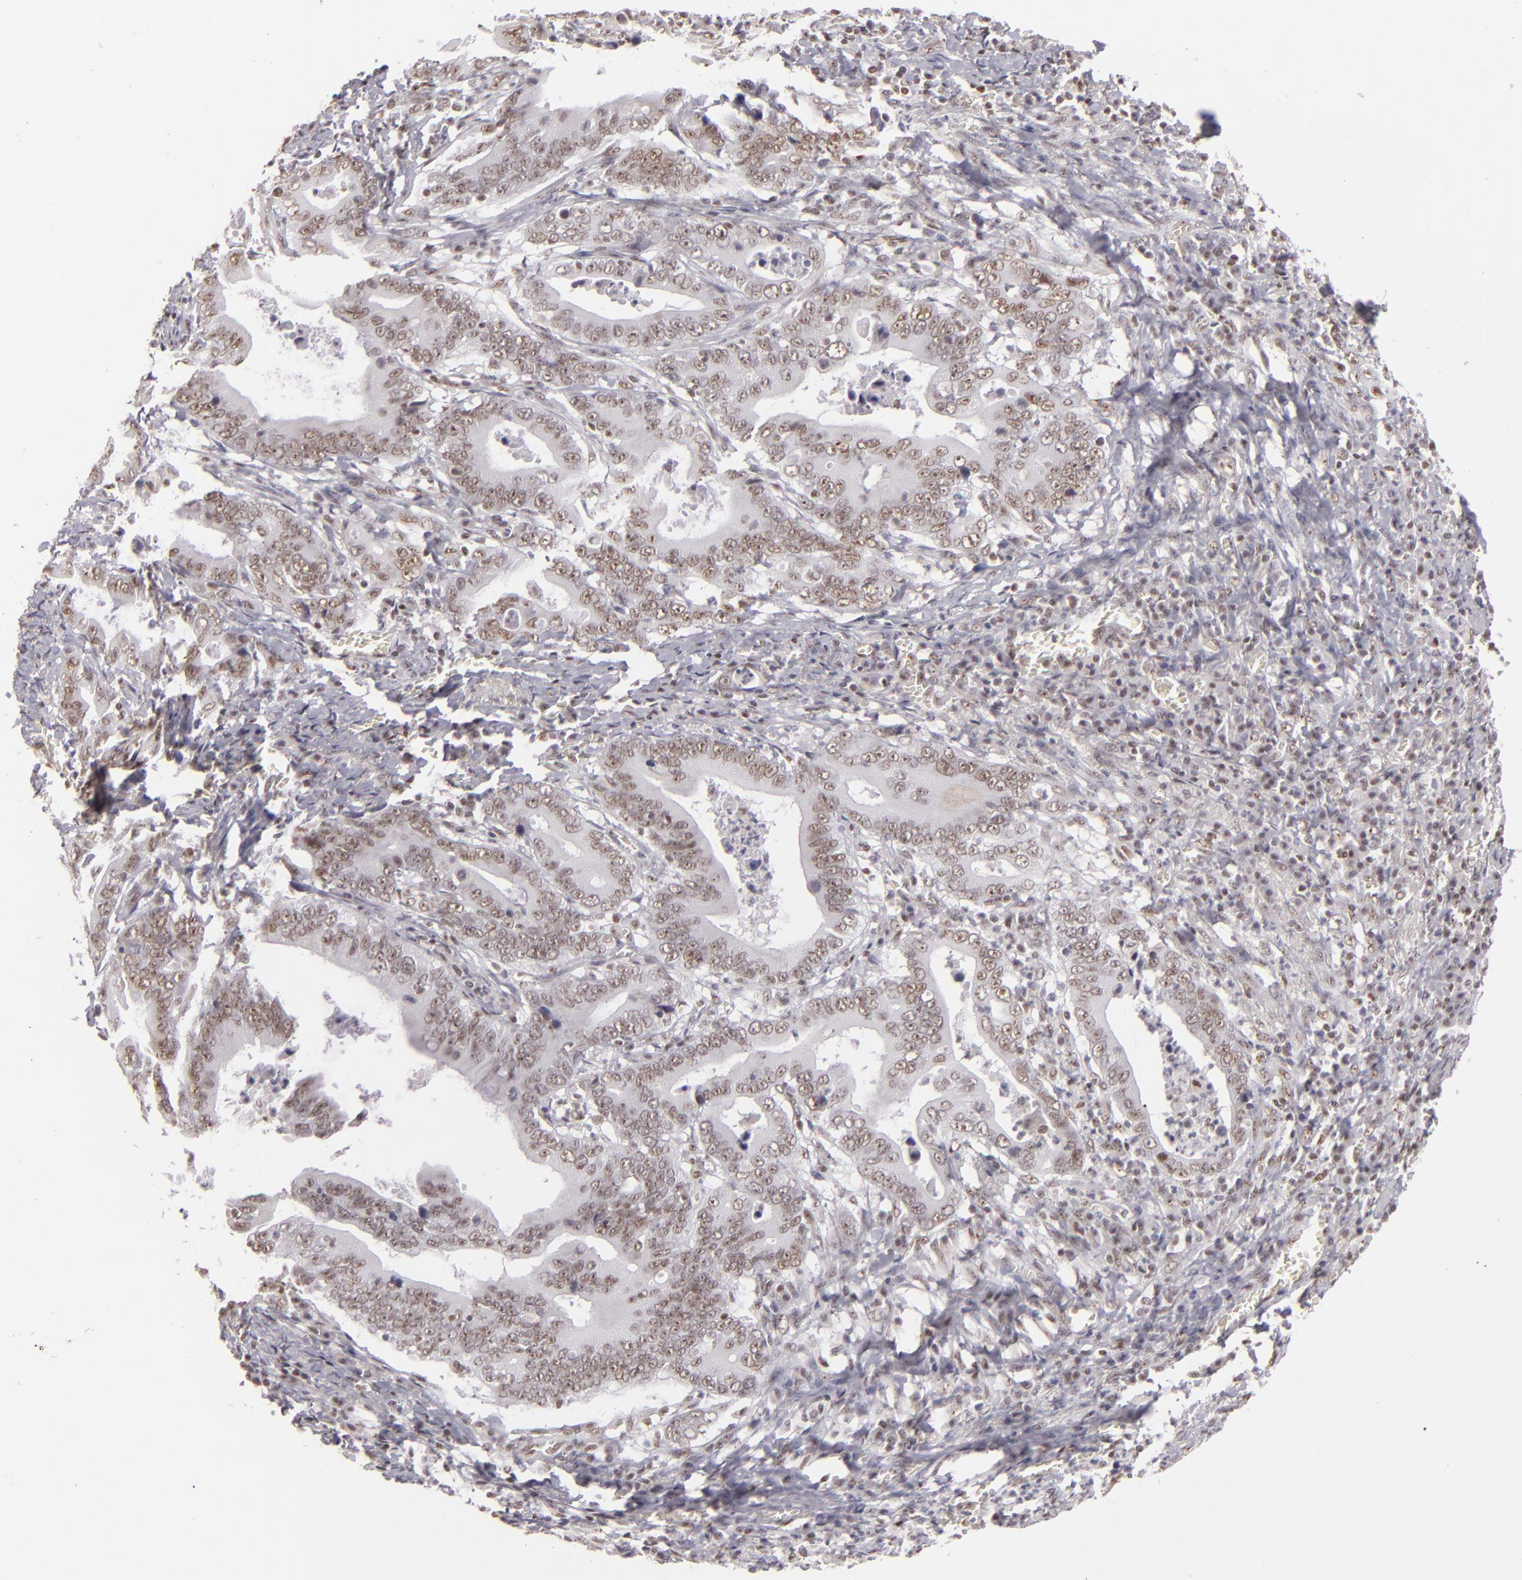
{"staining": {"intensity": "moderate", "quantity": ">75%", "location": "nuclear"}, "tissue": "stomach cancer", "cell_type": "Tumor cells", "image_type": "cancer", "snomed": [{"axis": "morphology", "description": "Adenocarcinoma, NOS"}, {"axis": "topography", "description": "Stomach, upper"}], "caption": "The immunohistochemical stain highlights moderate nuclear expression in tumor cells of stomach adenocarcinoma tissue.", "gene": "DAXX", "patient": {"sex": "male", "age": 63}}